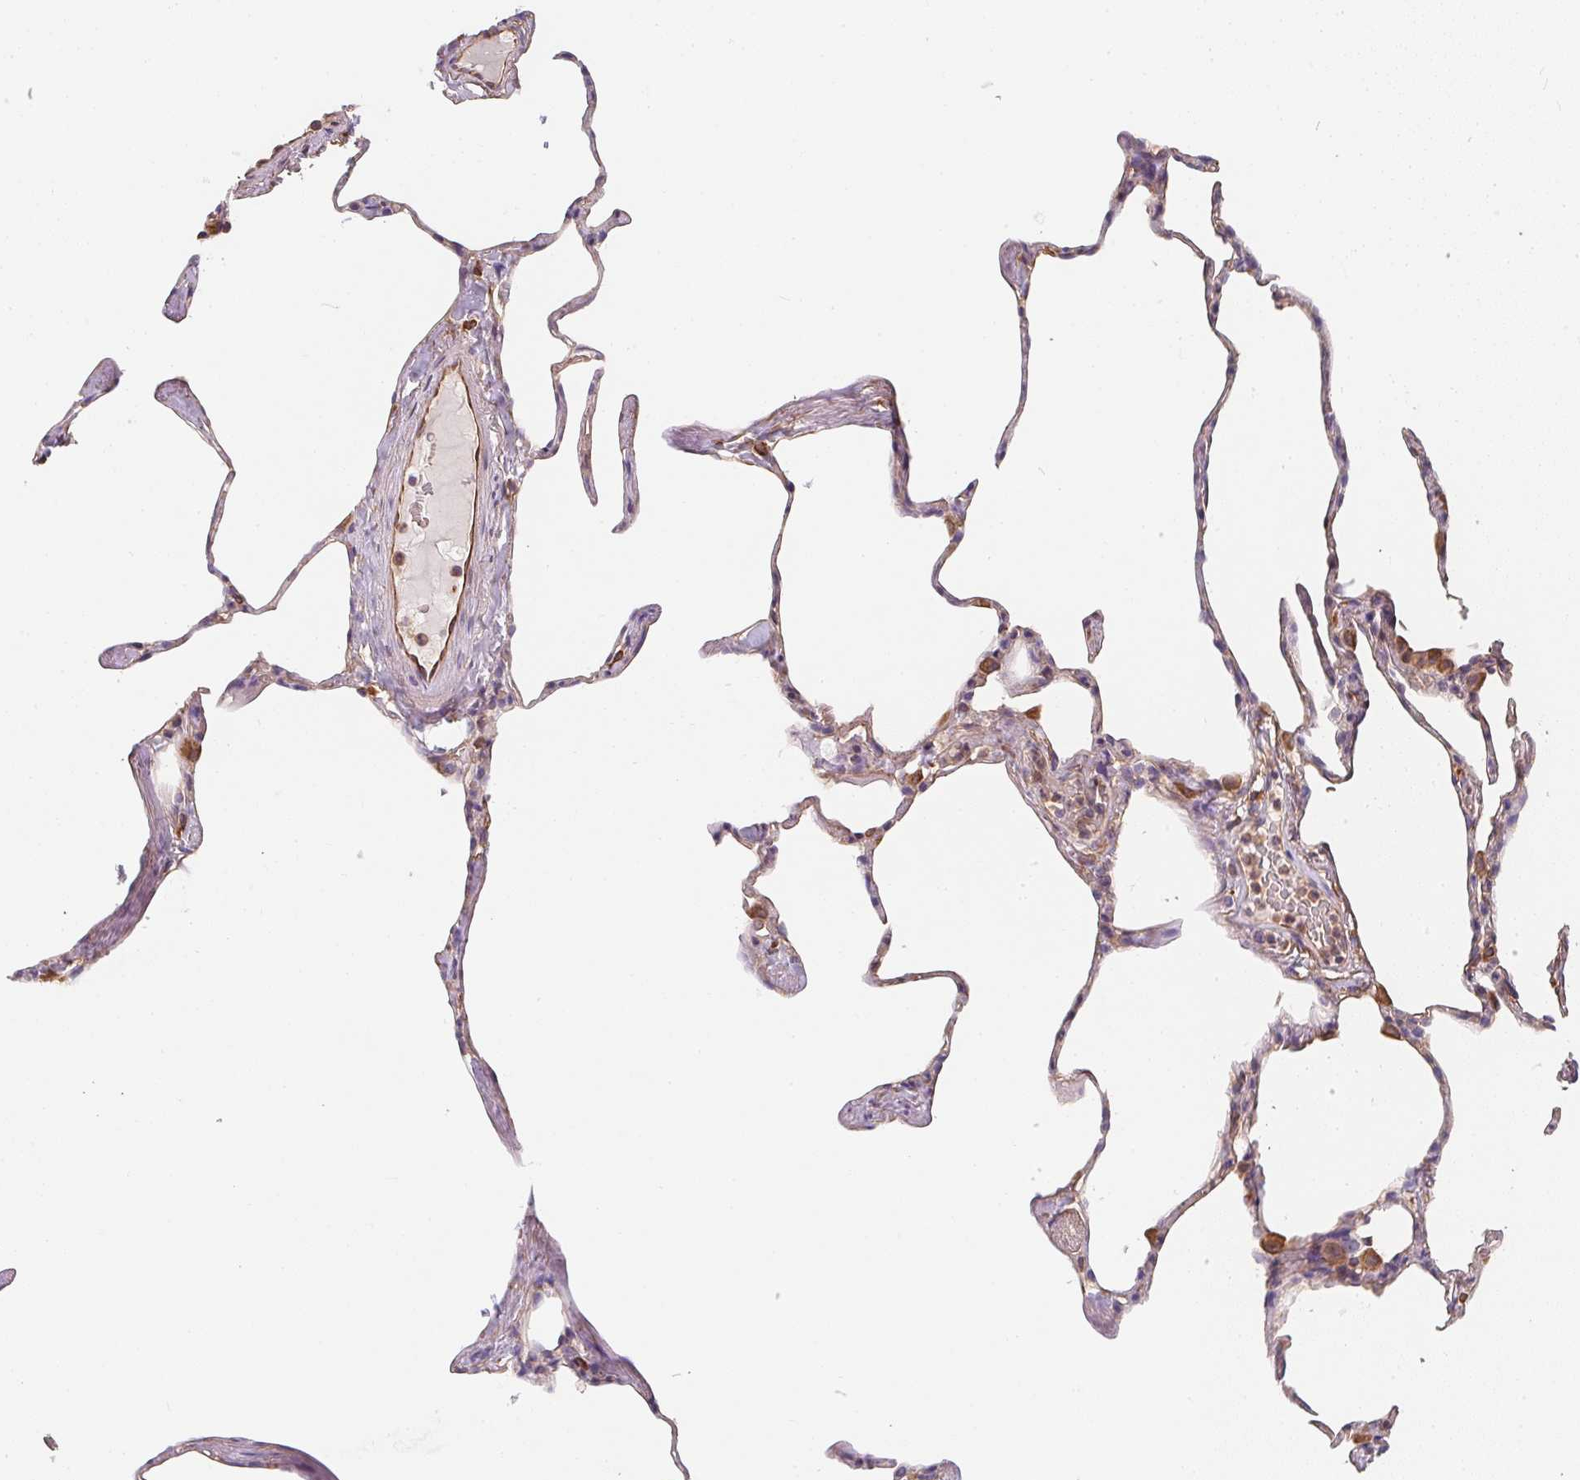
{"staining": {"intensity": "moderate", "quantity": "<25%", "location": "cytoplasmic/membranous"}, "tissue": "lung", "cell_type": "Alveolar cells", "image_type": "normal", "snomed": [{"axis": "morphology", "description": "Normal tissue, NOS"}, {"axis": "topography", "description": "Lung"}], "caption": "Immunohistochemistry (IHC) (DAB) staining of benign human lung demonstrates moderate cytoplasmic/membranous protein expression in about <25% of alveolar cells. (DAB = brown stain, brightfield microscopy at high magnification).", "gene": "TBKBP1", "patient": {"sex": "male", "age": 65}}